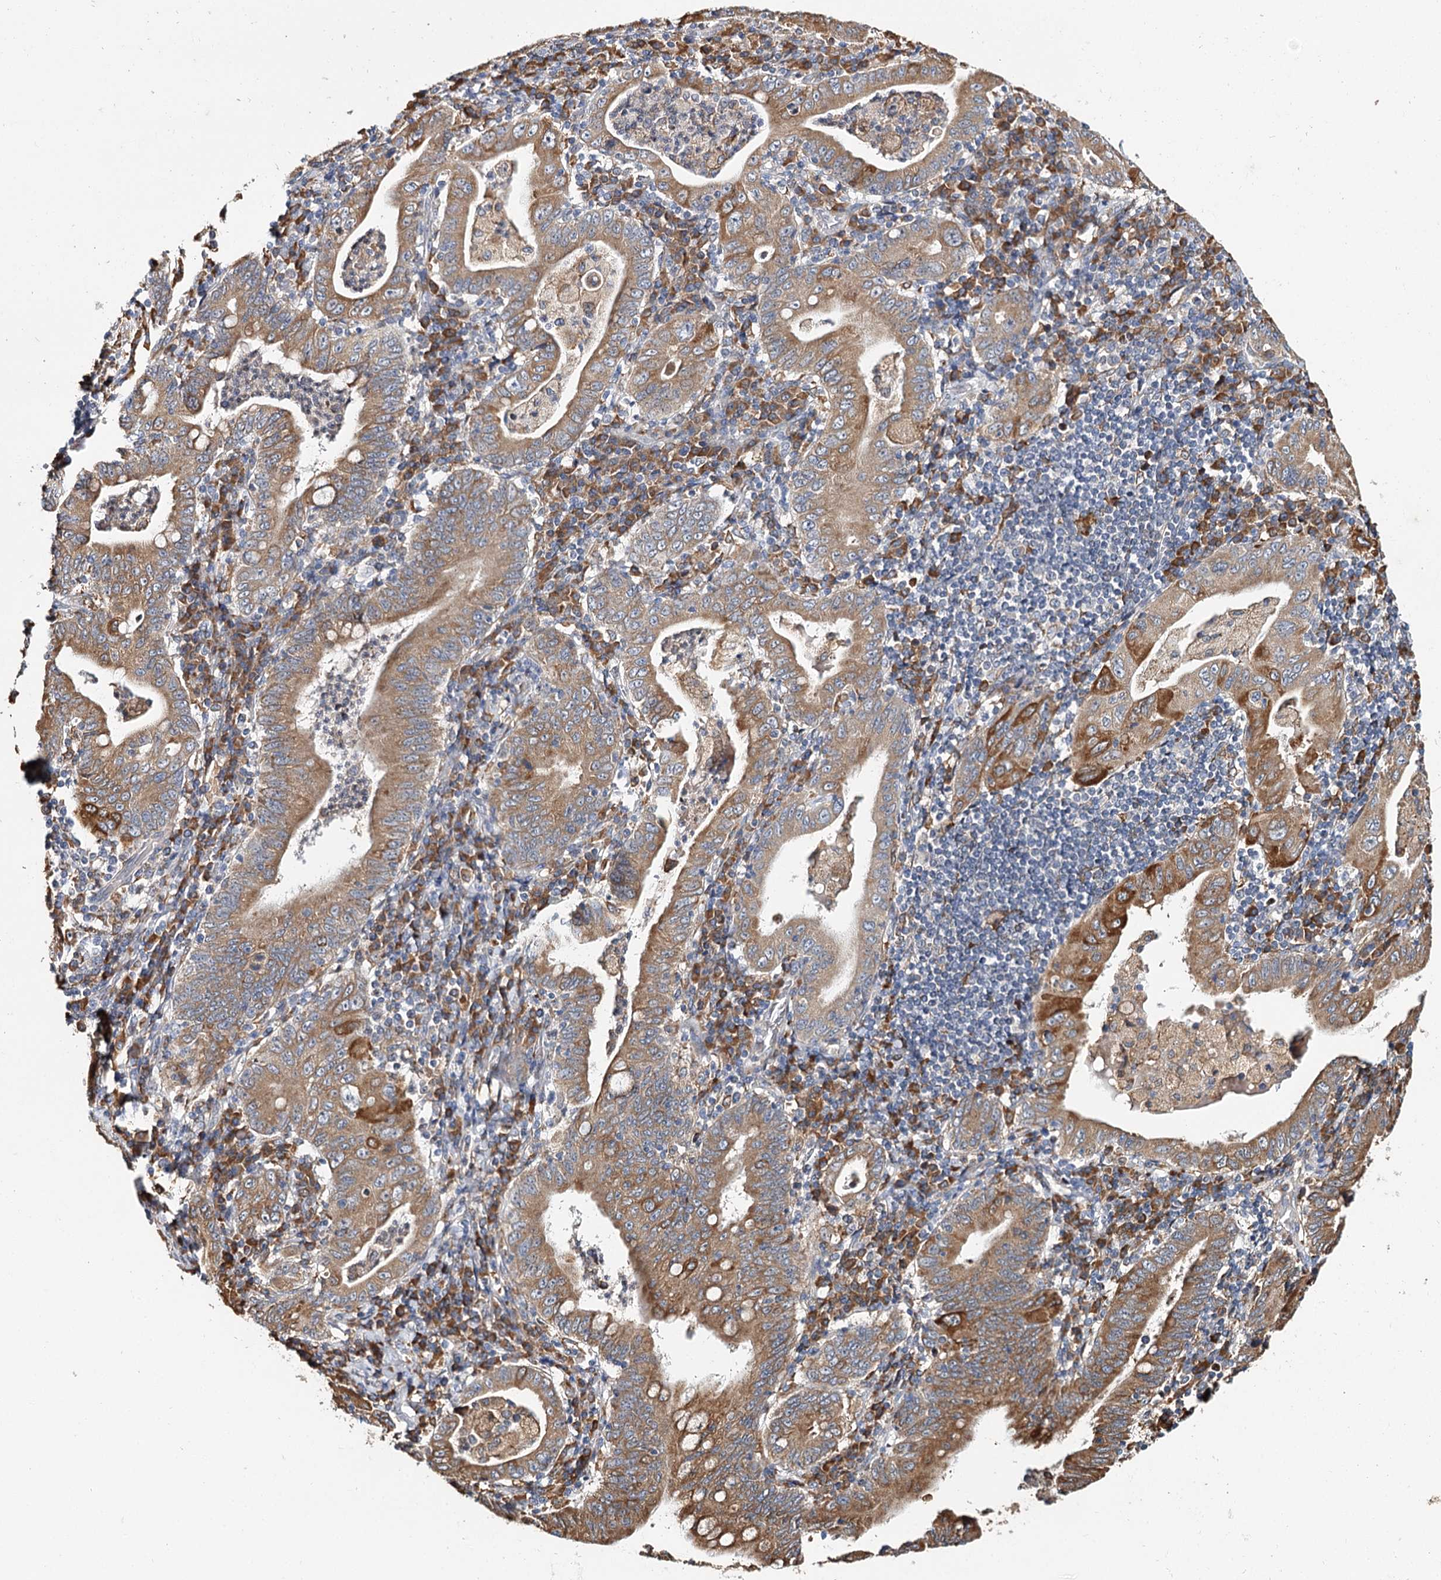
{"staining": {"intensity": "strong", "quantity": ">75%", "location": "cytoplasmic/membranous"}, "tissue": "stomach cancer", "cell_type": "Tumor cells", "image_type": "cancer", "snomed": [{"axis": "morphology", "description": "Normal tissue, NOS"}, {"axis": "morphology", "description": "Adenocarcinoma, NOS"}, {"axis": "topography", "description": "Esophagus"}, {"axis": "topography", "description": "Stomach, upper"}, {"axis": "topography", "description": "Peripheral nerve tissue"}], "caption": "An image of human stomach adenocarcinoma stained for a protein reveals strong cytoplasmic/membranous brown staining in tumor cells.", "gene": "VEGFA", "patient": {"sex": "male", "age": 62}}